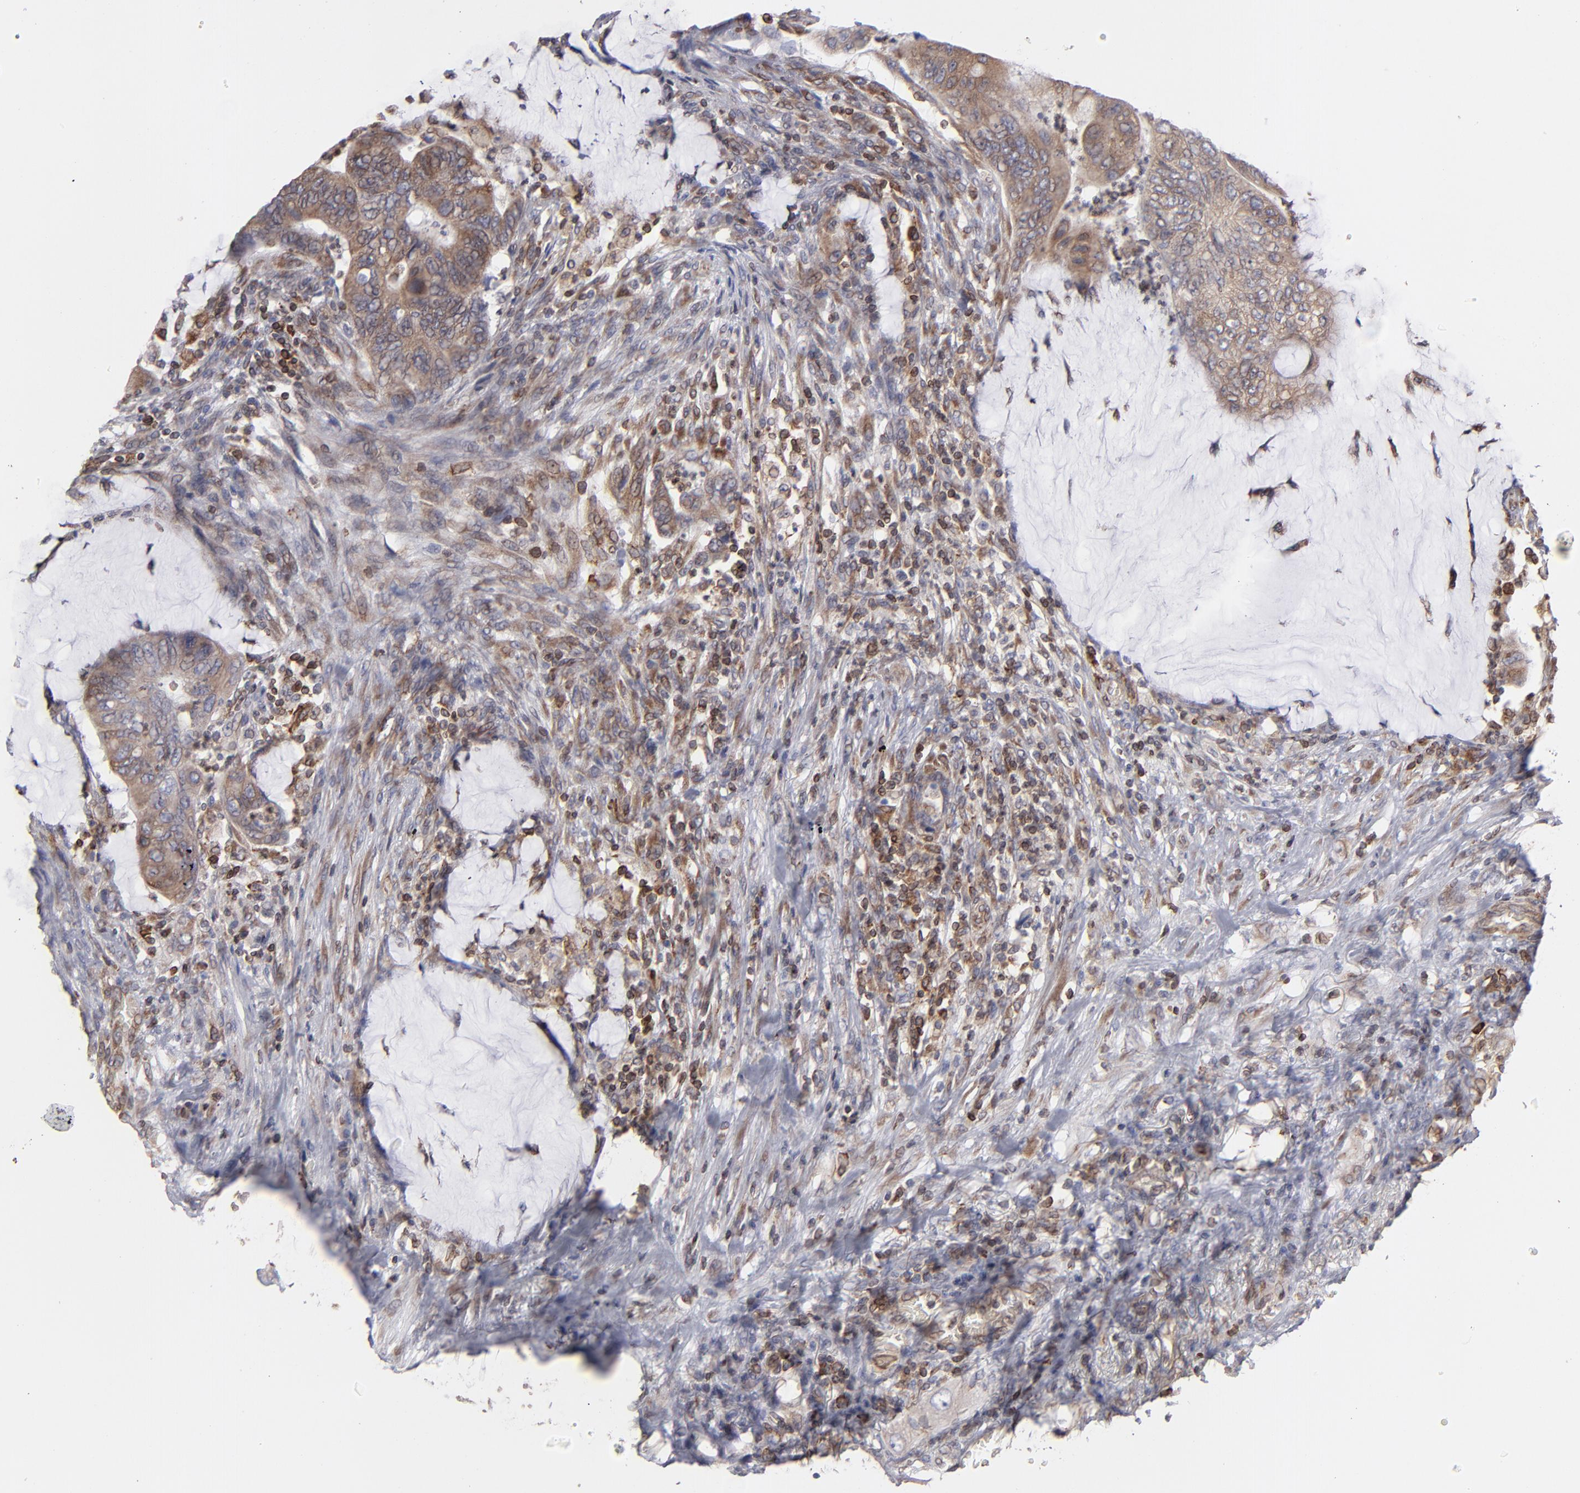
{"staining": {"intensity": "moderate", "quantity": ">75%", "location": "cytoplasmic/membranous"}, "tissue": "colorectal cancer", "cell_type": "Tumor cells", "image_type": "cancer", "snomed": [{"axis": "morphology", "description": "Normal tissue, NOS"}, {"axis": "morphology", "description": "Adenocarcinoma, NOS"}, {"axis": "topography", "description": "Rectum"}], "caption": "A high-resolution histopathology image shows IHC staining of adenocarcinoma (colorectal), which shows moderate cytoplasmic/membranous expression in approximately >75% of tumor cells.", "gene": "TMX1", "patient": {"sex": "male", "age": 92}}